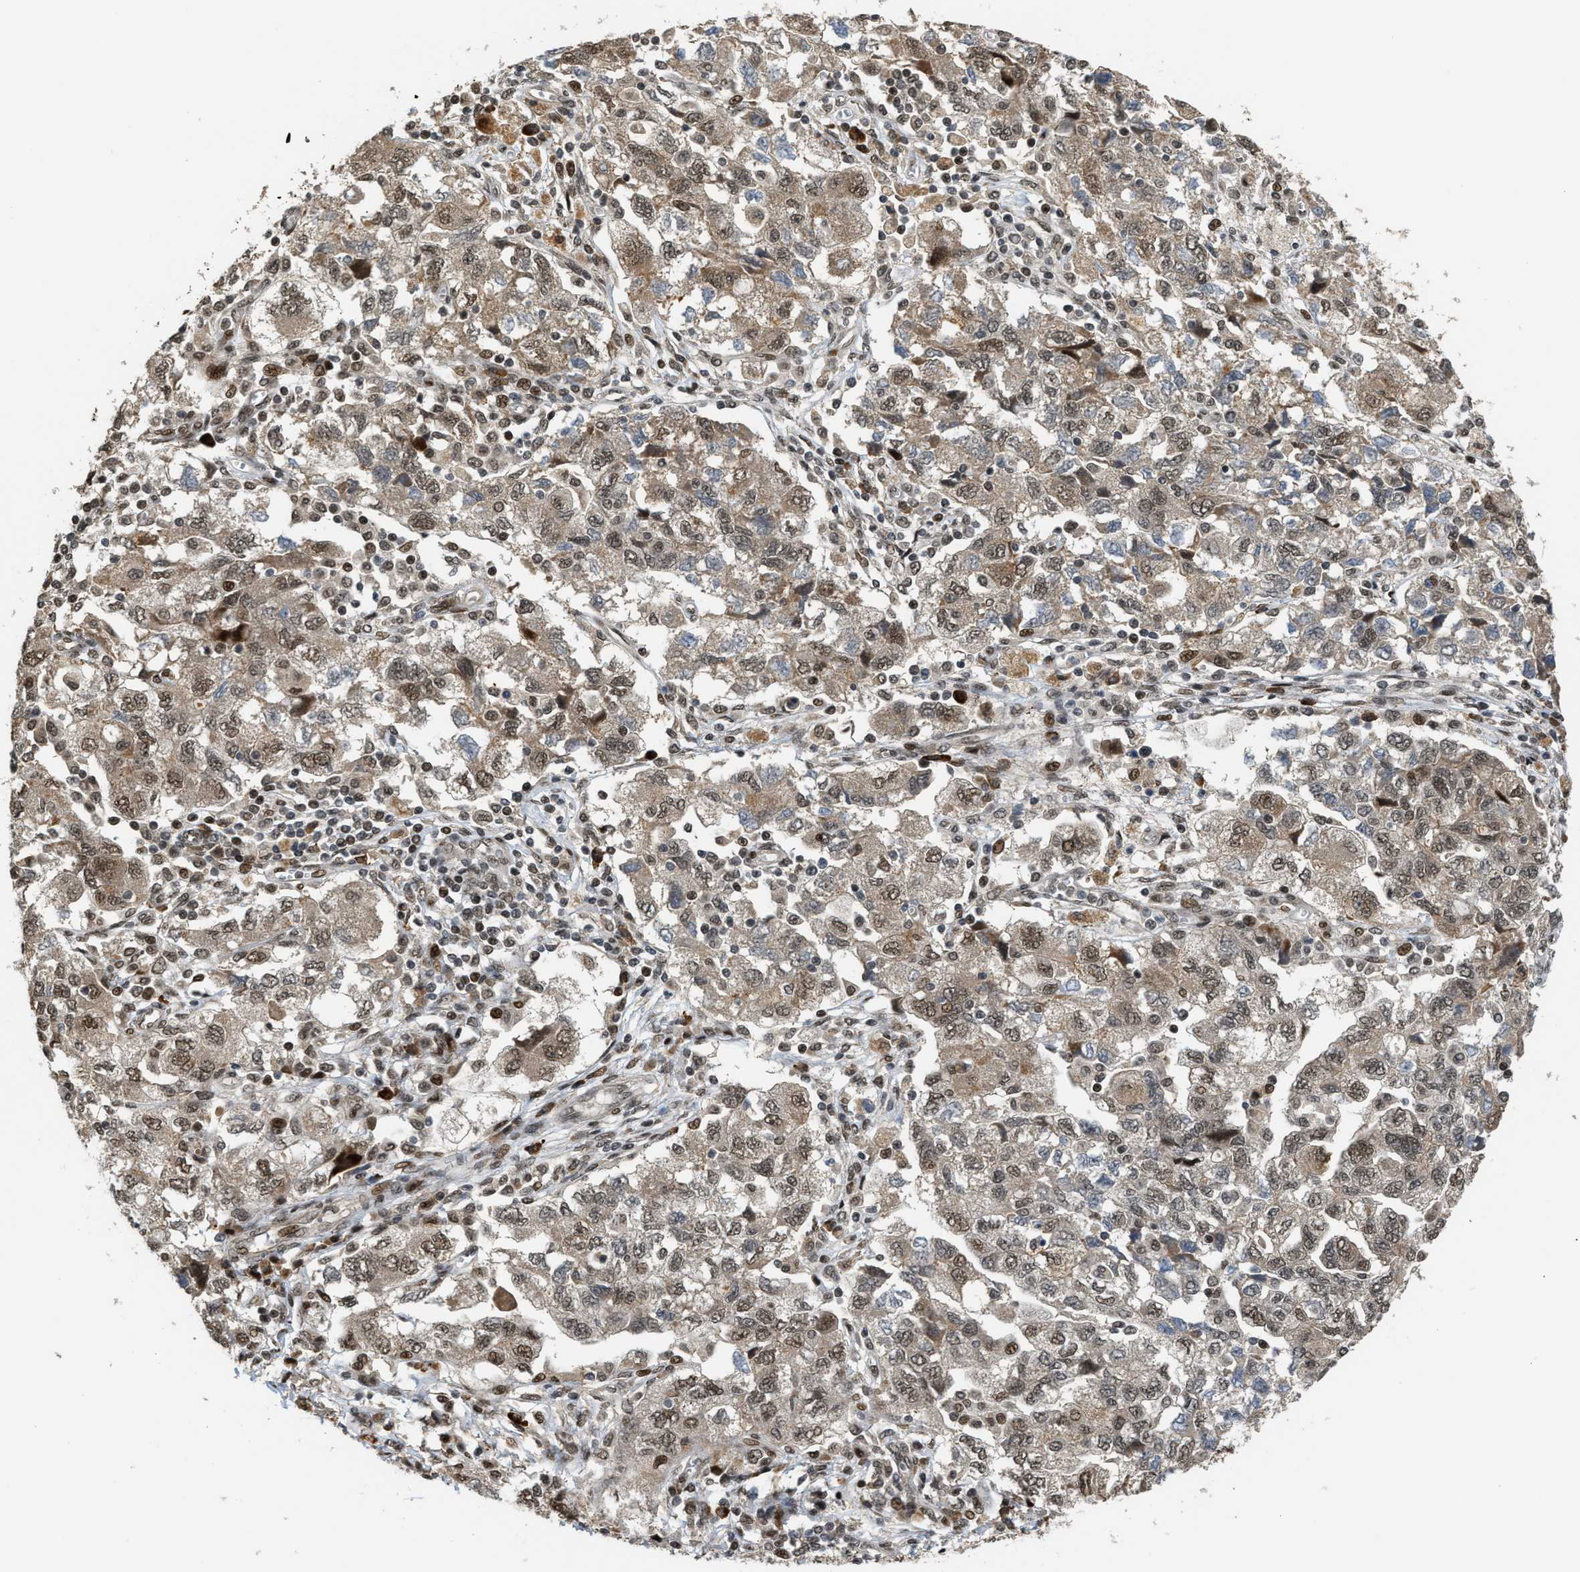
{"staining": {"intensity": "weak", "quantity": ">75%", "location": "cytoplasmic/membranous,nuclear"}, "tissue": "ovarian cancer", "cell_type": "Tumor cells", "image_type": "cancer", "snomed": [{"axis": "morphology", "description": "Carcinoma, NOS"}, {"axis": "morphology", "description": "Cystadenocarcinoma, serous, NOS"}, {"axis": "topography", "description": "Ovary"}], "caption": "Ovarian cancer was stained to show a protein in brown. There is low levels of weak cytoplasmic/membranous and nuclear staining in about >75% of tumor cells. (DAB (3,3'-diaminobenzidine) IHC with brightfield microscopy, high magnification).", "gene": "SERTAD2", "patient": {"sex": "female", "age": 69}}